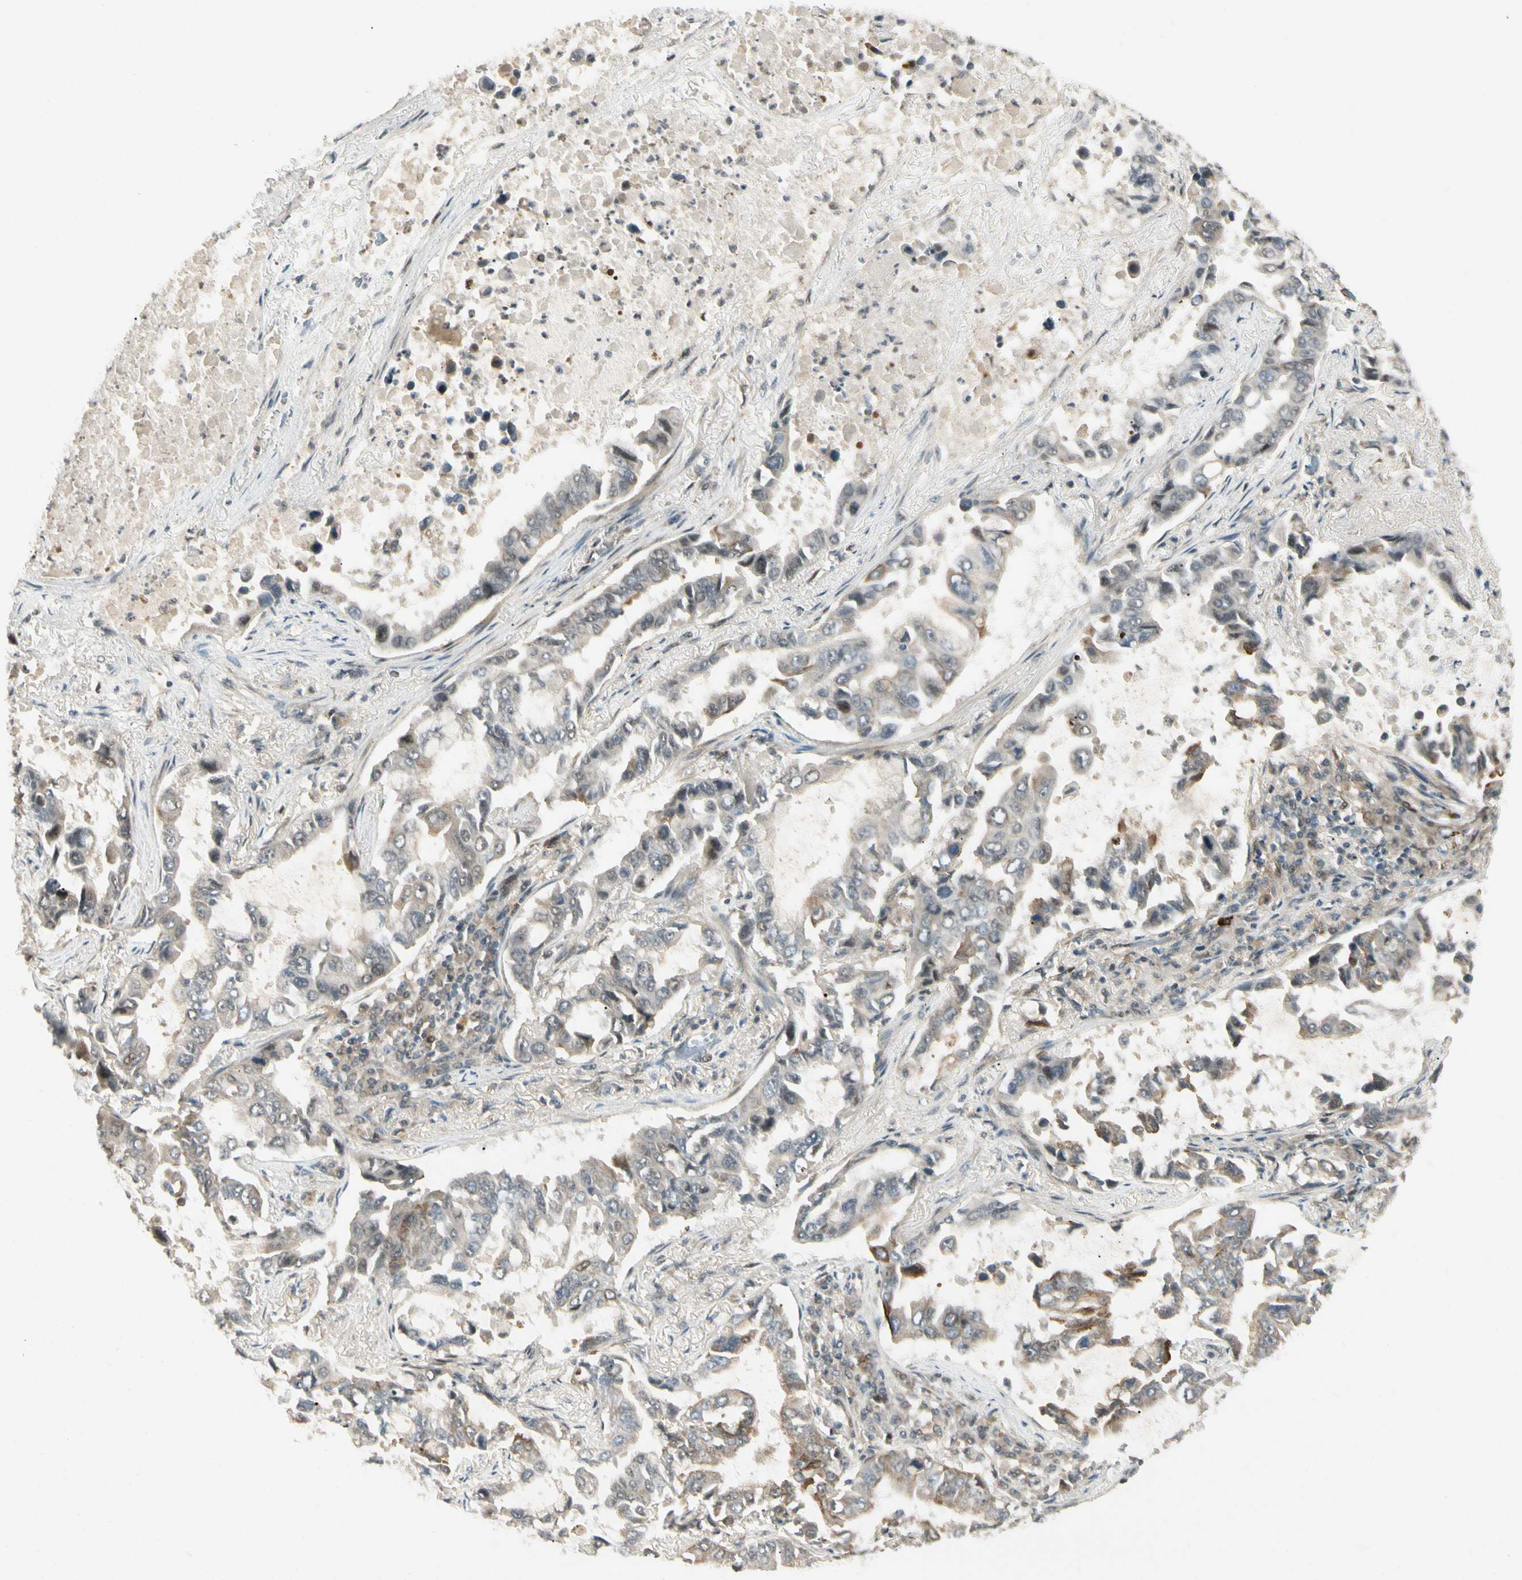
{"staining": {"intensity": "moderate", "quantity": "<25%", "location": "cytoplasmic/membranous"}, "tissue": "lung cancer", "cell_type": "Tumor cells", "image_type": "cancer", "snomed": [{"axis": "morphology", "description": "Adenocarcinoma, NOS"}, {"axis": "topography", "description": "Lung"}], "caption": "Lung cancer stained for a protein (brown) shows moderate cytoplasmic/membranous positive expression in about <25% of tumor cells.", "gene": "FNDC3B", "patient": {"sex": "male", "age": 64}}